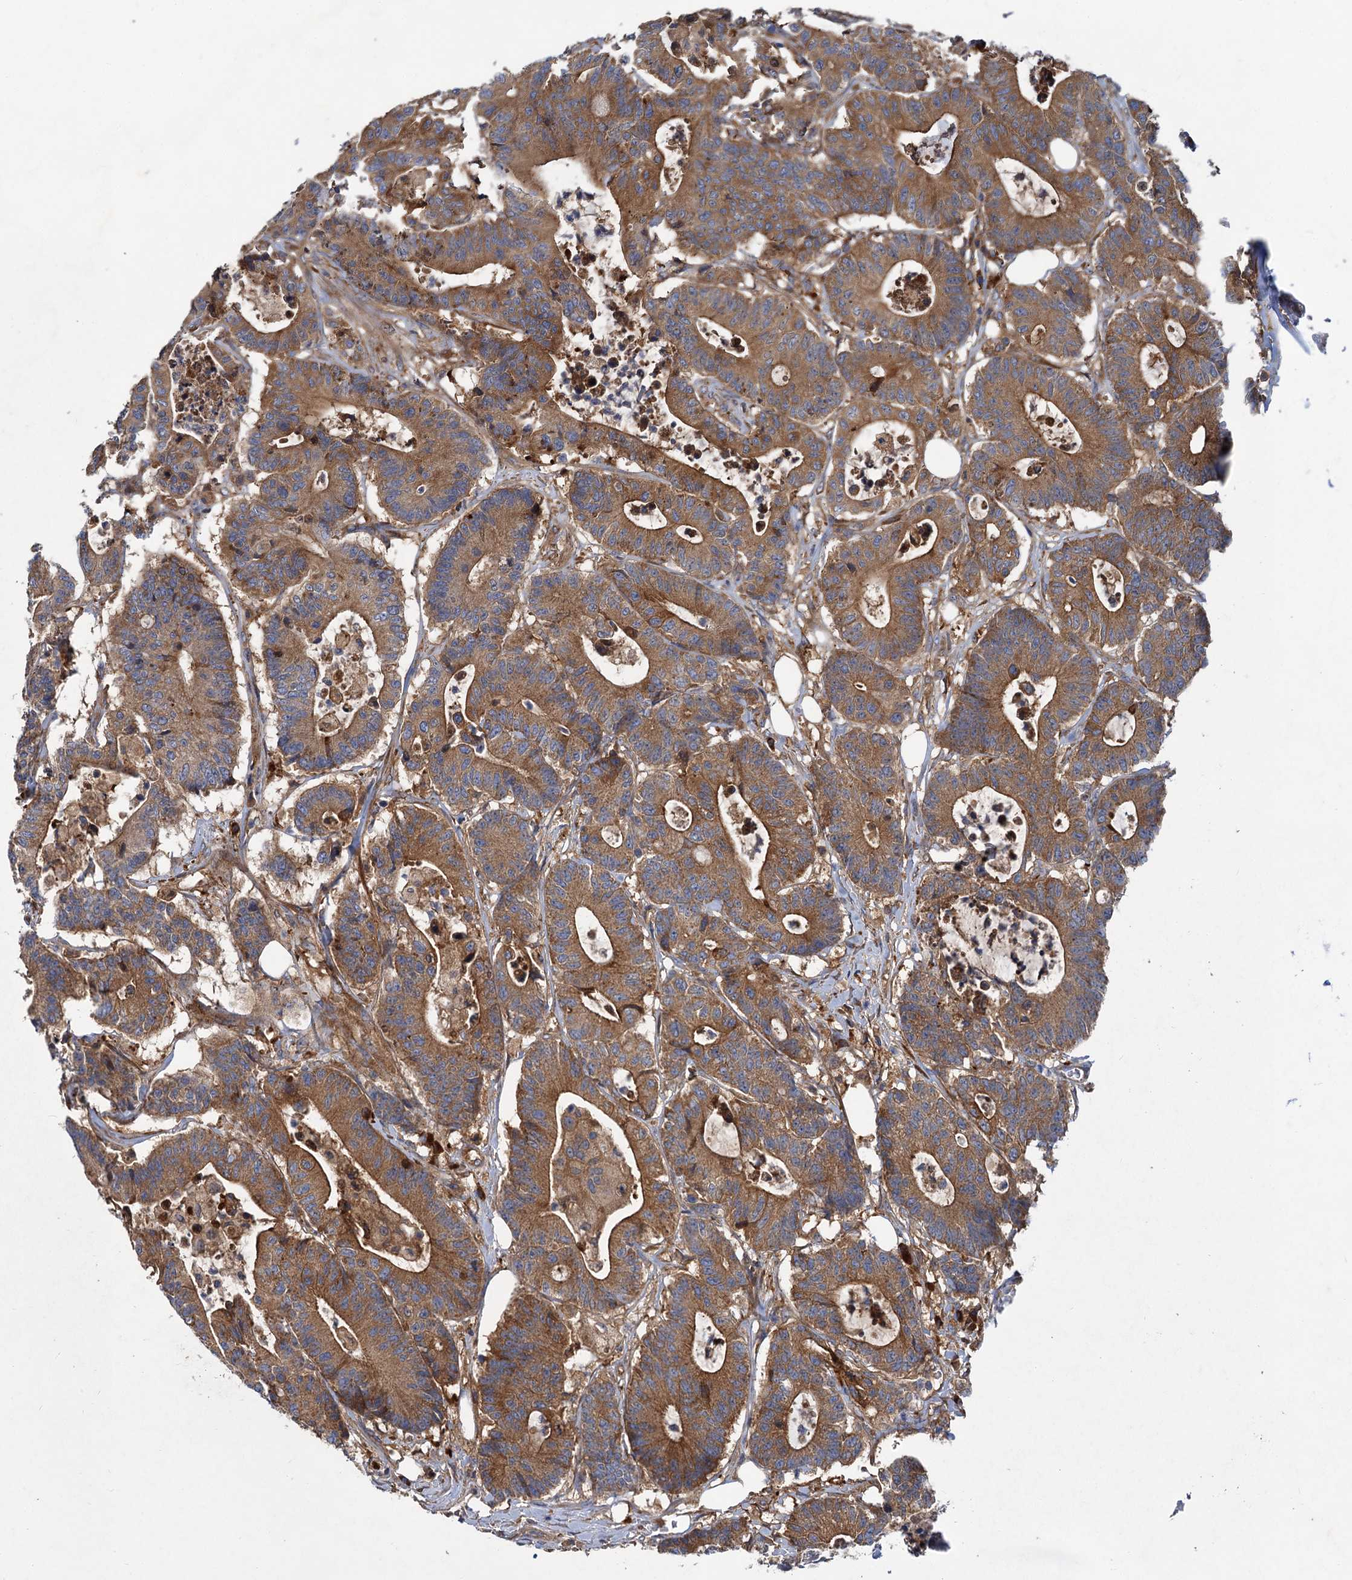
{"staining": {"intensity": "strong", "quantity": ">75%", "location": "cytoplasmic/membranous"}, "tissue": "colorectal cancer", "cell_type": "Tumor cells", "image_type": "cancer", "snomed": [{"axis": "morphology", "description": "Adenocarcinoma, NOS"}, {"axis": "topography", "description": "Colon"}], "caption": "Strong cytoplasmic/membranous protein expression is identified in about >75% of tumor cells in colorectal adenocarcinoma.", "gene": "ALKBH7", "patient": {"sex": "female", "age": 84}}